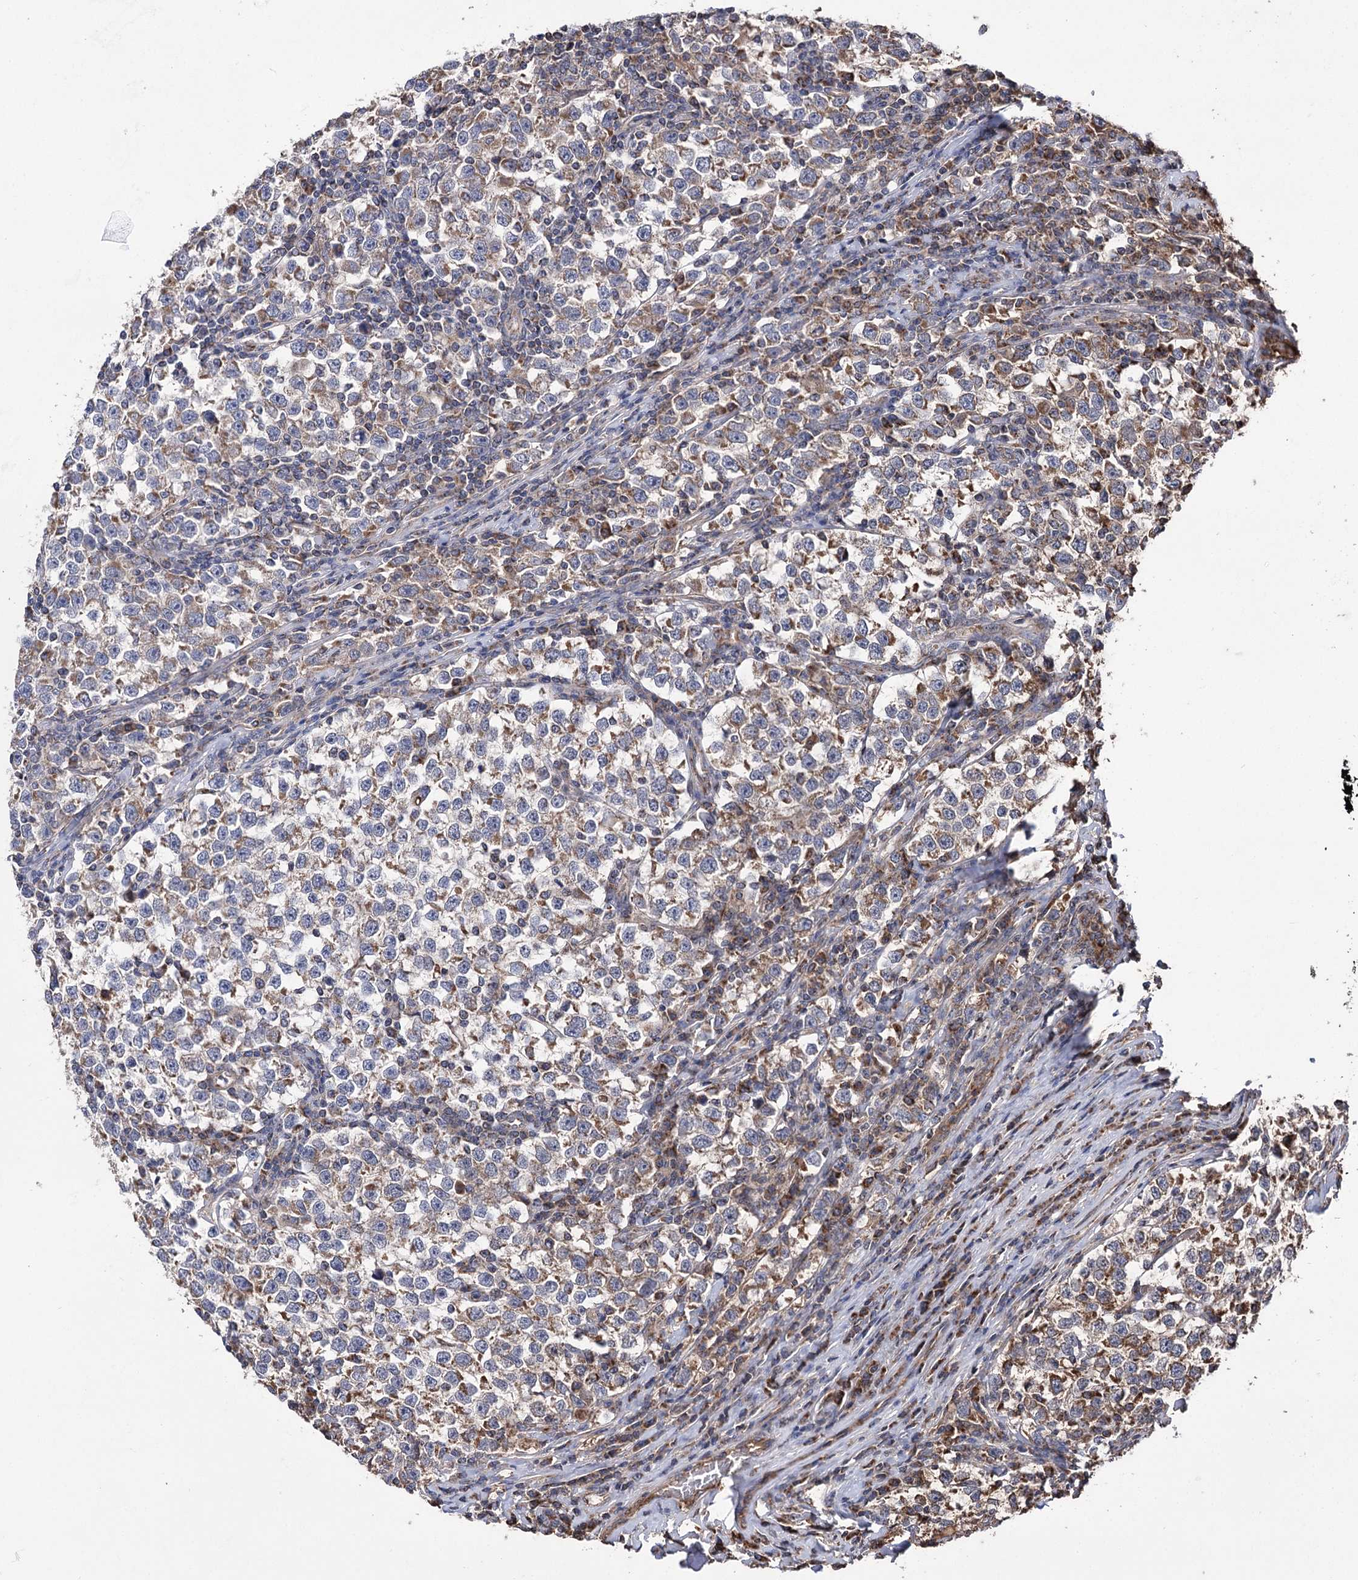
{"staining": {"intensity": "moderate", "quantity": "25%-75%", "location": "cytoplasmic/membranous"}, "tissue": "testis cancer", "cell_type": "Tumor cells", "image_type": "cancer", "snomed": [{"axis": "morphology", "description": "Normal tissue, NOS"}, {"axis": "morphology", "description": "Seminoma, NOS"}, {"axis": "topography", "description": "Testis"}], "caption": "This image displays testis cancer (seminoma) stained with immunohistochemistry (IHC) to label a protein in brown. The cytoplasmic/membranous of tumor cells show moderate positivity for the protein. Nuclei are counter-stained blue.", "gene": "RASSF3", "patient": {"sex": "male", "age": 43}}